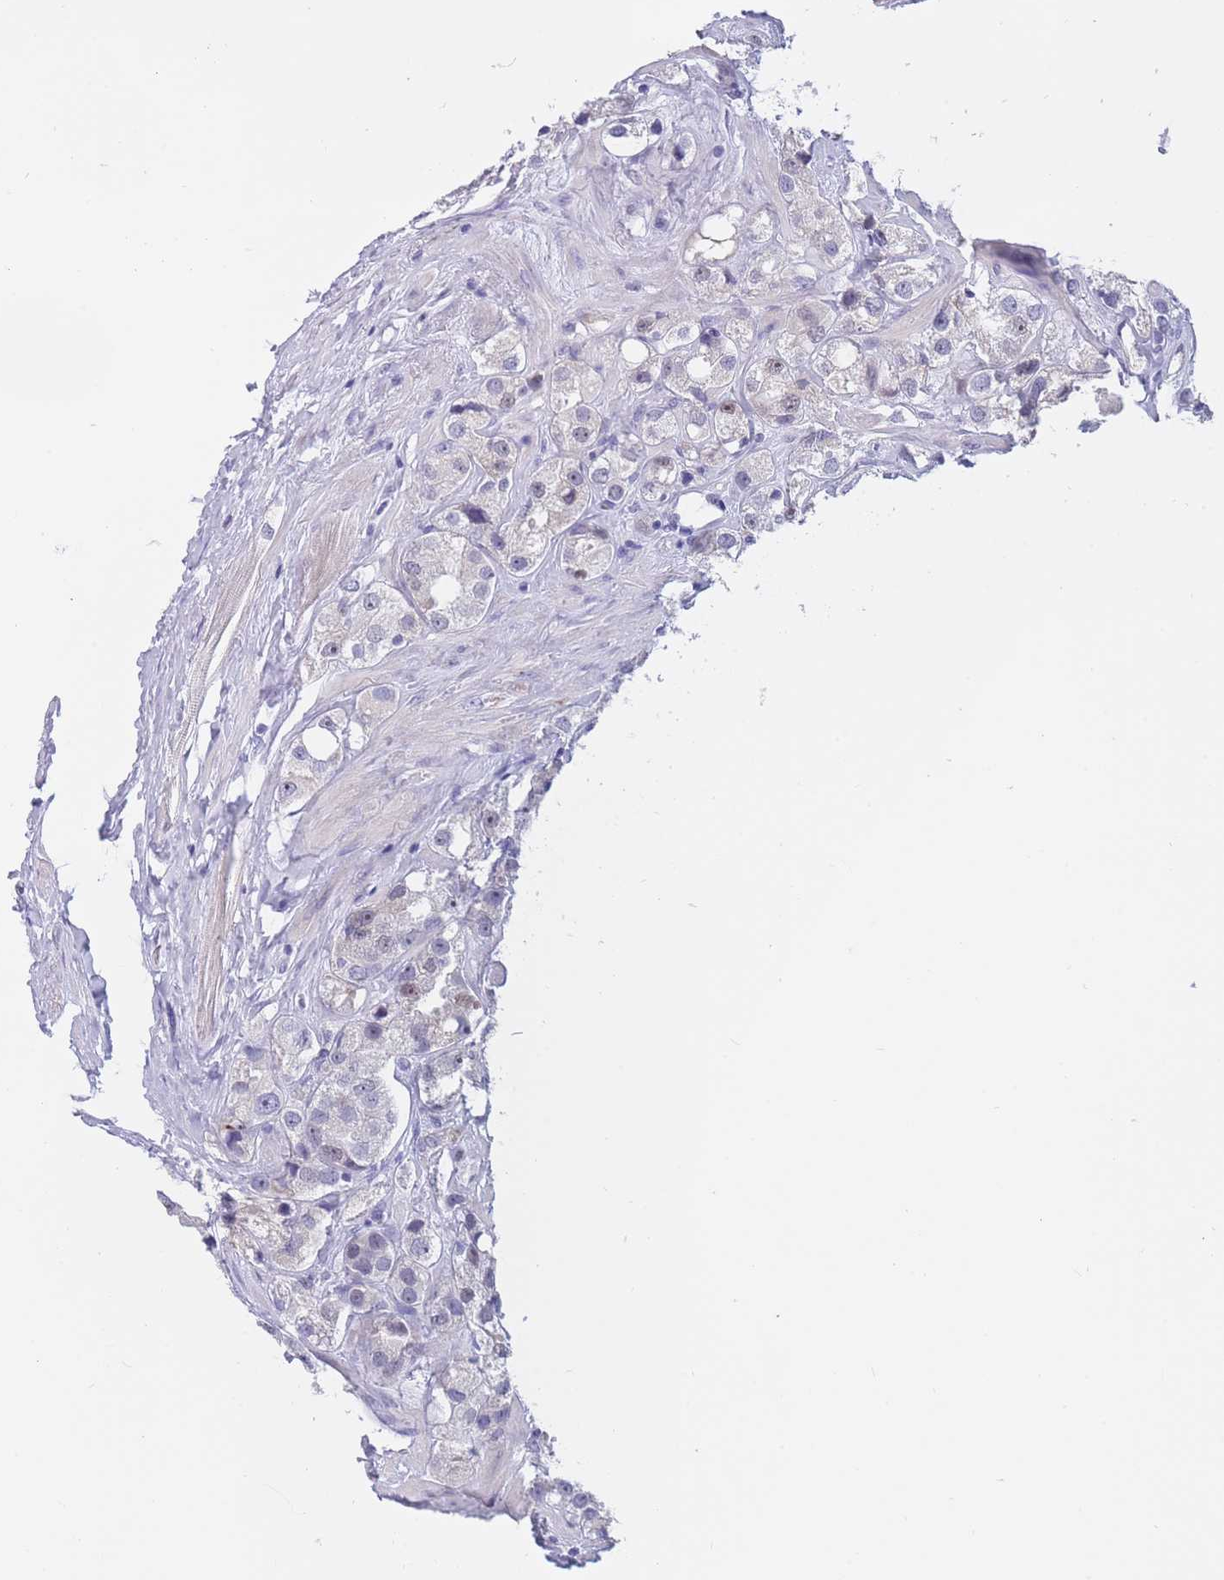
{"staining": {"intensity": "weak", "quantity": "<25%", "location": "nuclear"}, "tissue": "prostate cancer", "cell_type": "Tumor cells", "image_type": "cancer", "snomed": [{"axis": "morphology", "description": "Adenocarcinoma, NOS"}, {"axis": "topography", "description": "Prostate"}], "caption": "An image of adenocarcinoma (prostate) stained for a protein demonstrates no brown staining in tumor cells. (Brightfield microscopy of DAB IHC at high magnification).", "gene": "BOP1", "patient": {"sex": "male", "age": 79}}